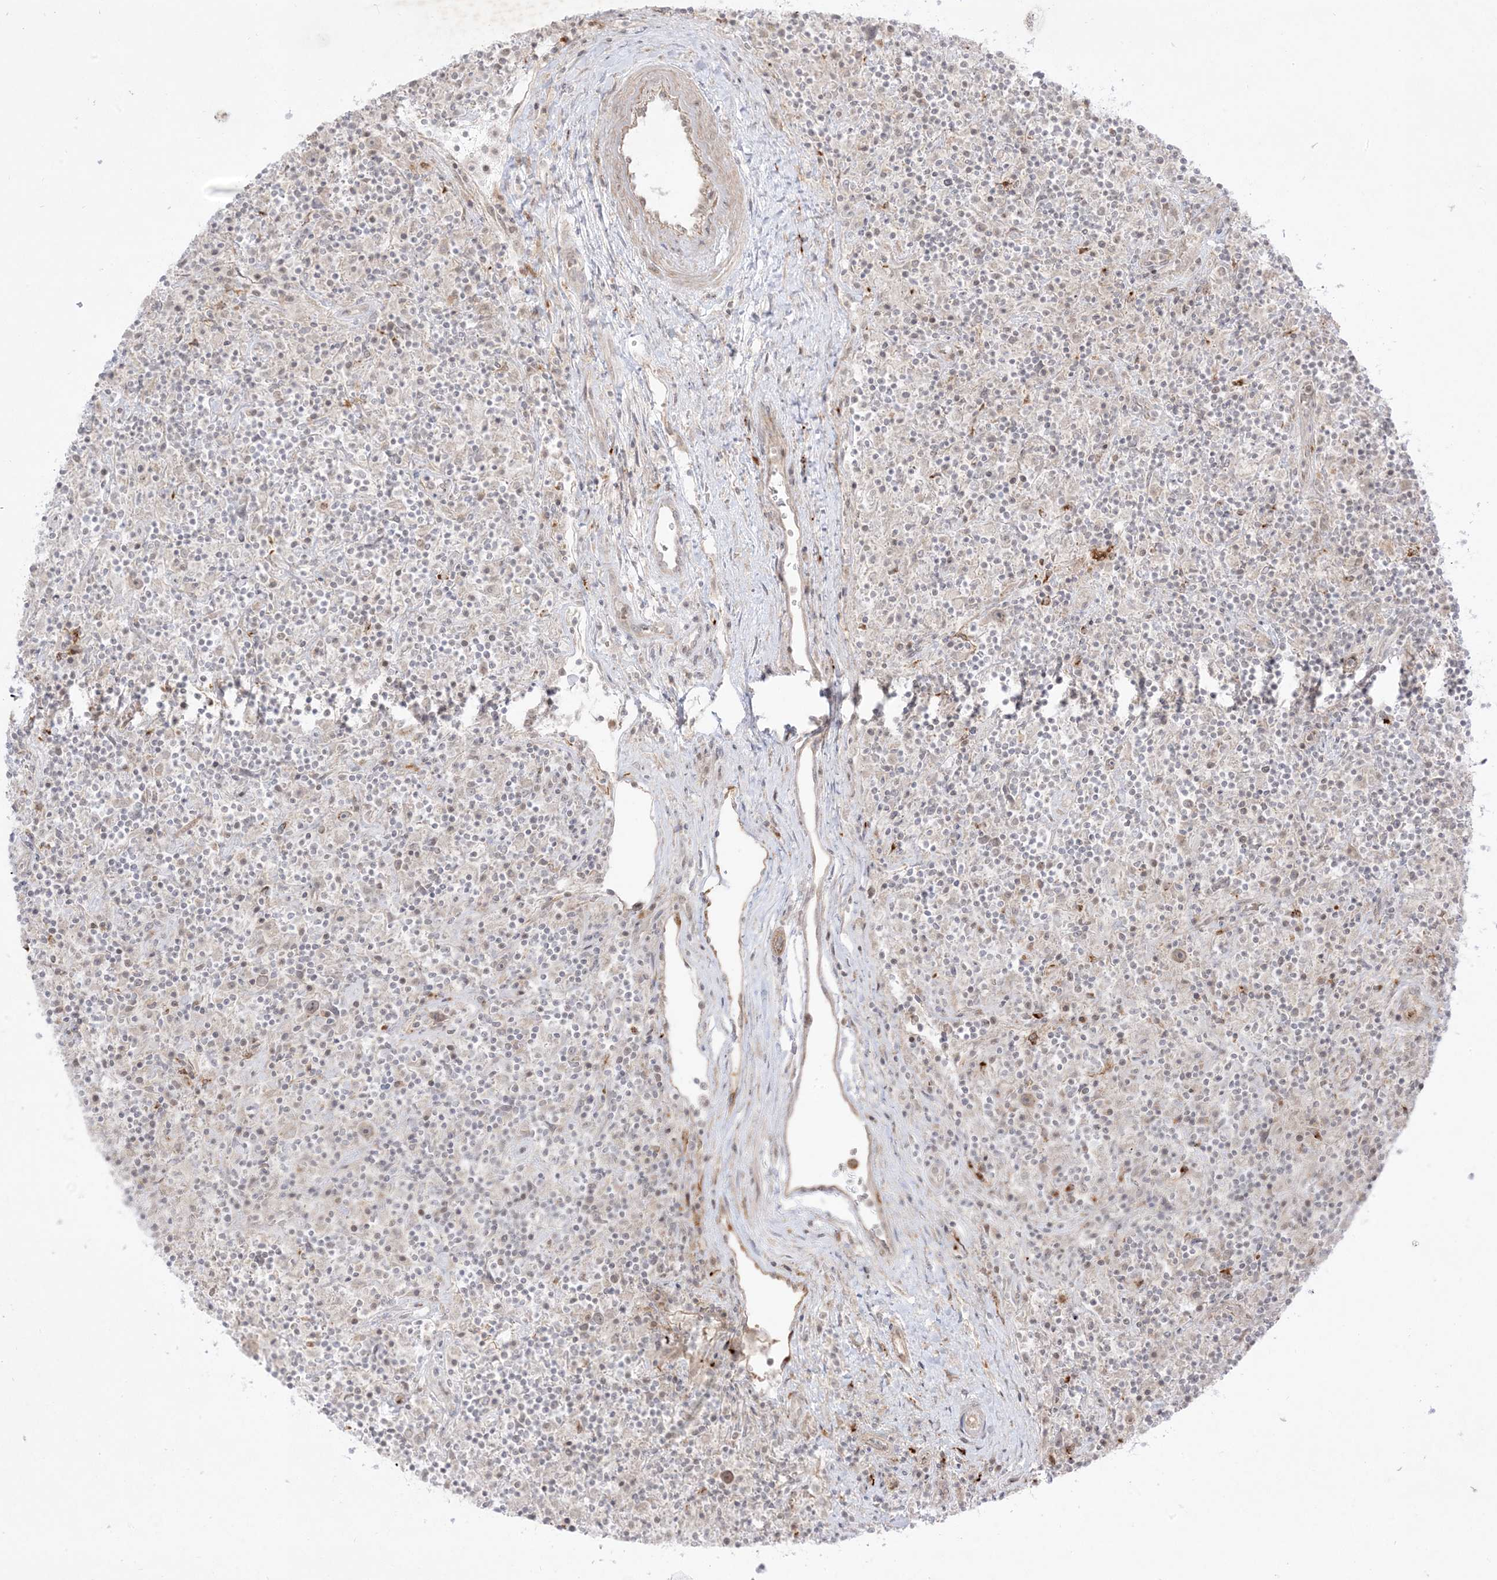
{"staining": {"intensity": "weak", "quantity": "25%-75%", "location": "cytoplasmic/membranous,nuclear"}, "tissue": "lymphoma", "cell_type": "Tumor cells", "image_type": "cancer", "snomed": [{"axis": "morphology", "description": "Hodgkin's disease, NOS"}, {"axis": "topography", "description": "Lymph node"}], "caption": "An immunohistochemistry image of tumor tissue is shown. Protein staining in brown labels weak cytoplasmic/membranous and nuclear positivity in Hodgkin's disease within tumor cells. (DAB = brown stain, brightfield microscopy at high magnification).", "gene": "PTK6", "patient": {"sex": "male", "age": 70}}